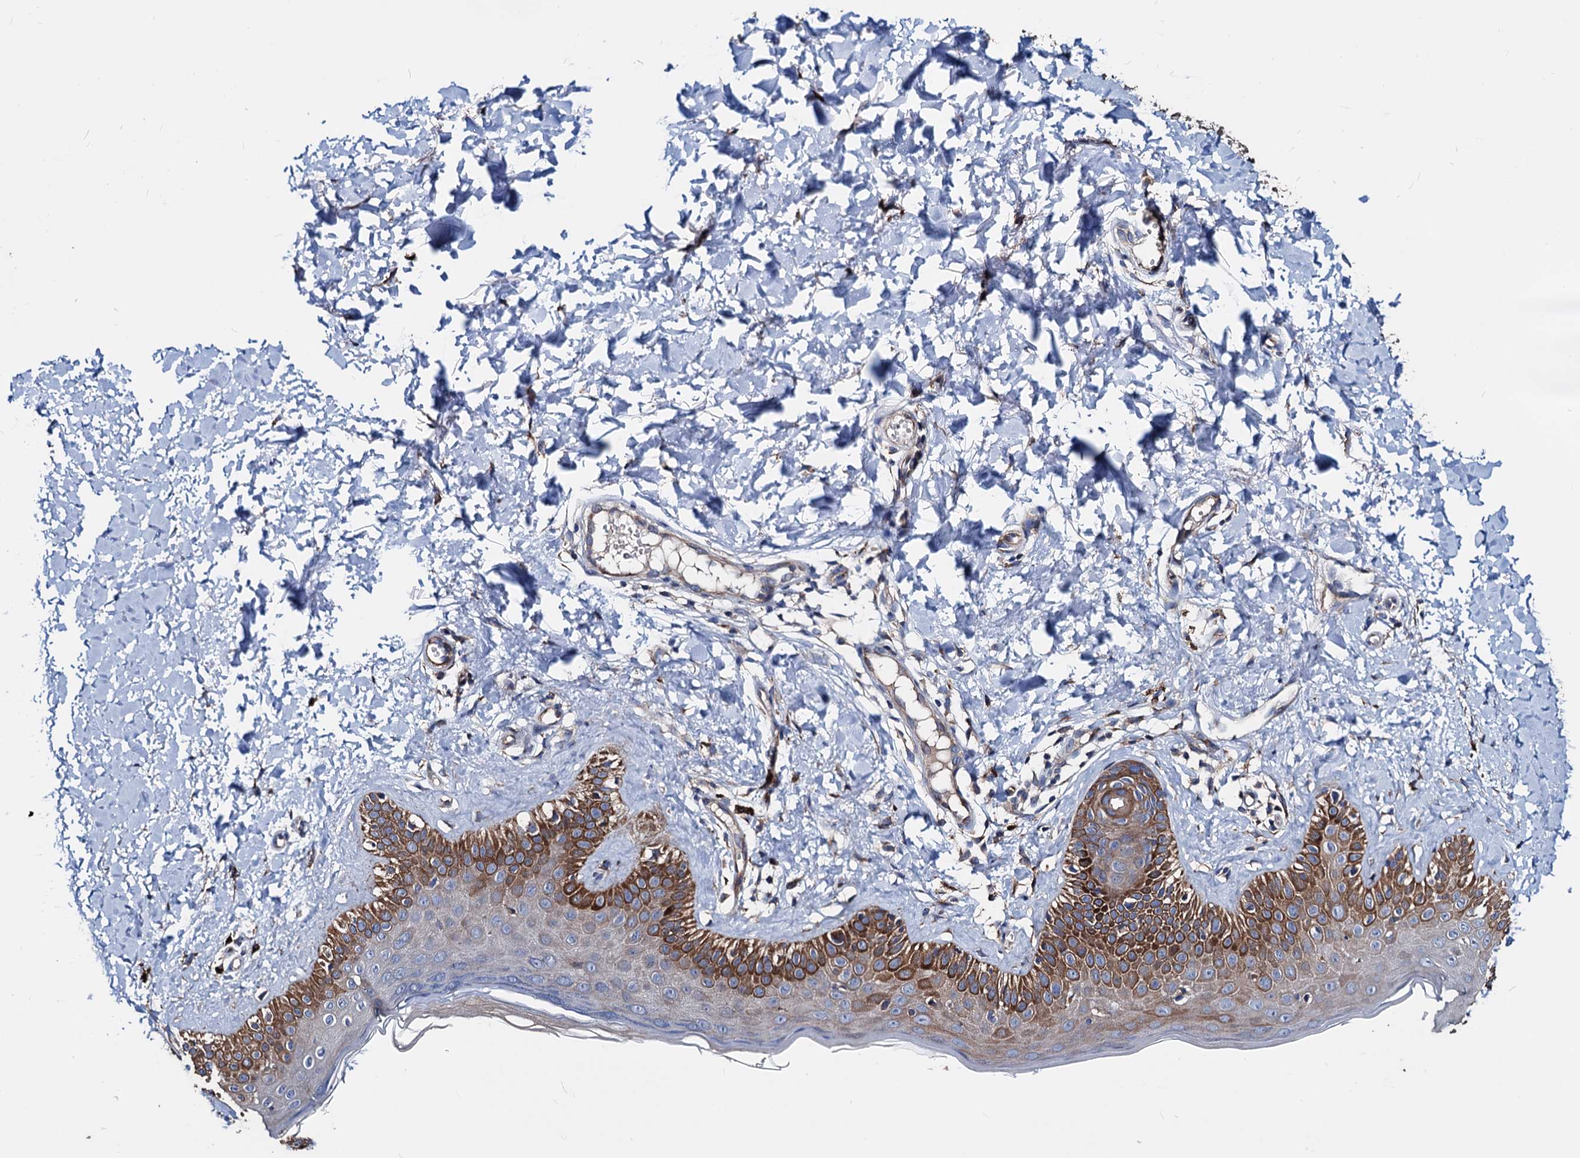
{"staining": {"intensity": "strong", "quantity": ">75%", "location": "cytoplasmic/membranous"}, "tissue": "skin", "cell_type": "Fibroblasts", "image_type": "normal", "snomed": [{"axis": "morphology", "description": "Normal tissue, NOS"}, {"axis": "topography", "description": "Skin"}], "caption": "This histopathology image shows IHC staining of normal human skin, with high strong cytoplasmic/membranous expression in approximately >75% of fibroblasts.", "gene": "AKAP11", "patient": {"sex": "male", "age": 52}}